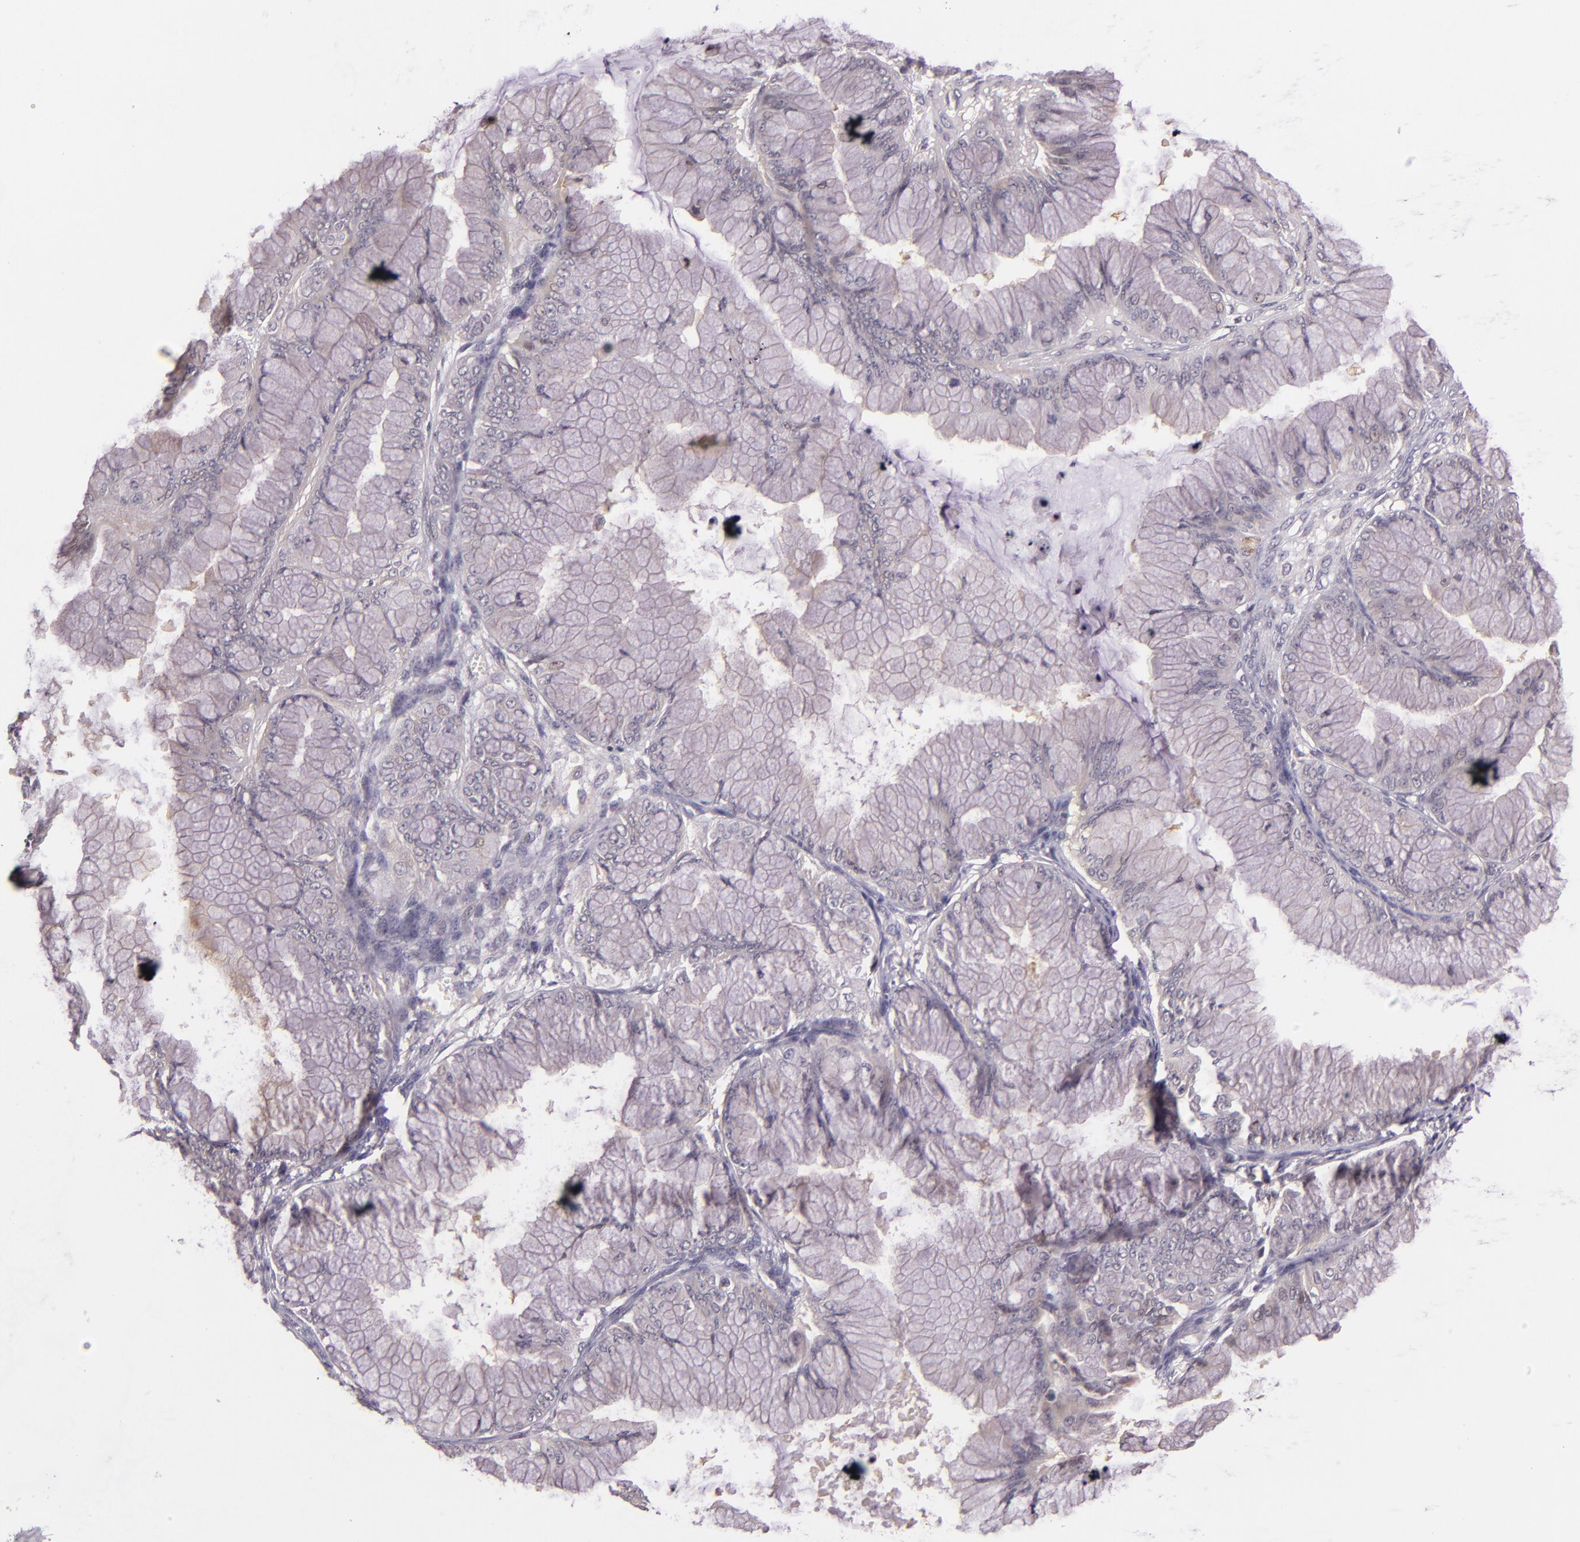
{"staining": {"intensity": "negative", "quantity": "none", "location": "none"}, "tissue": "ovarian cancer", "cell_type": "Tumor cells", "image_type": "cancer", "snomed": [{"axis": "morphology", "description": "Cystadenocarcinoma, mucinous, NOS"}, {"axis": "topography", "description": "Ovary"}], "caption": "Immunohistochemistry (IHC) micrograph of neoplastic tissue: human mucinous cystadenocarcinoma (ovarian) stained with DAB displays no significant protein staining in tumor cells.", "gene": "ARMH4", "patient": {"sex": "female", "age": 63}}